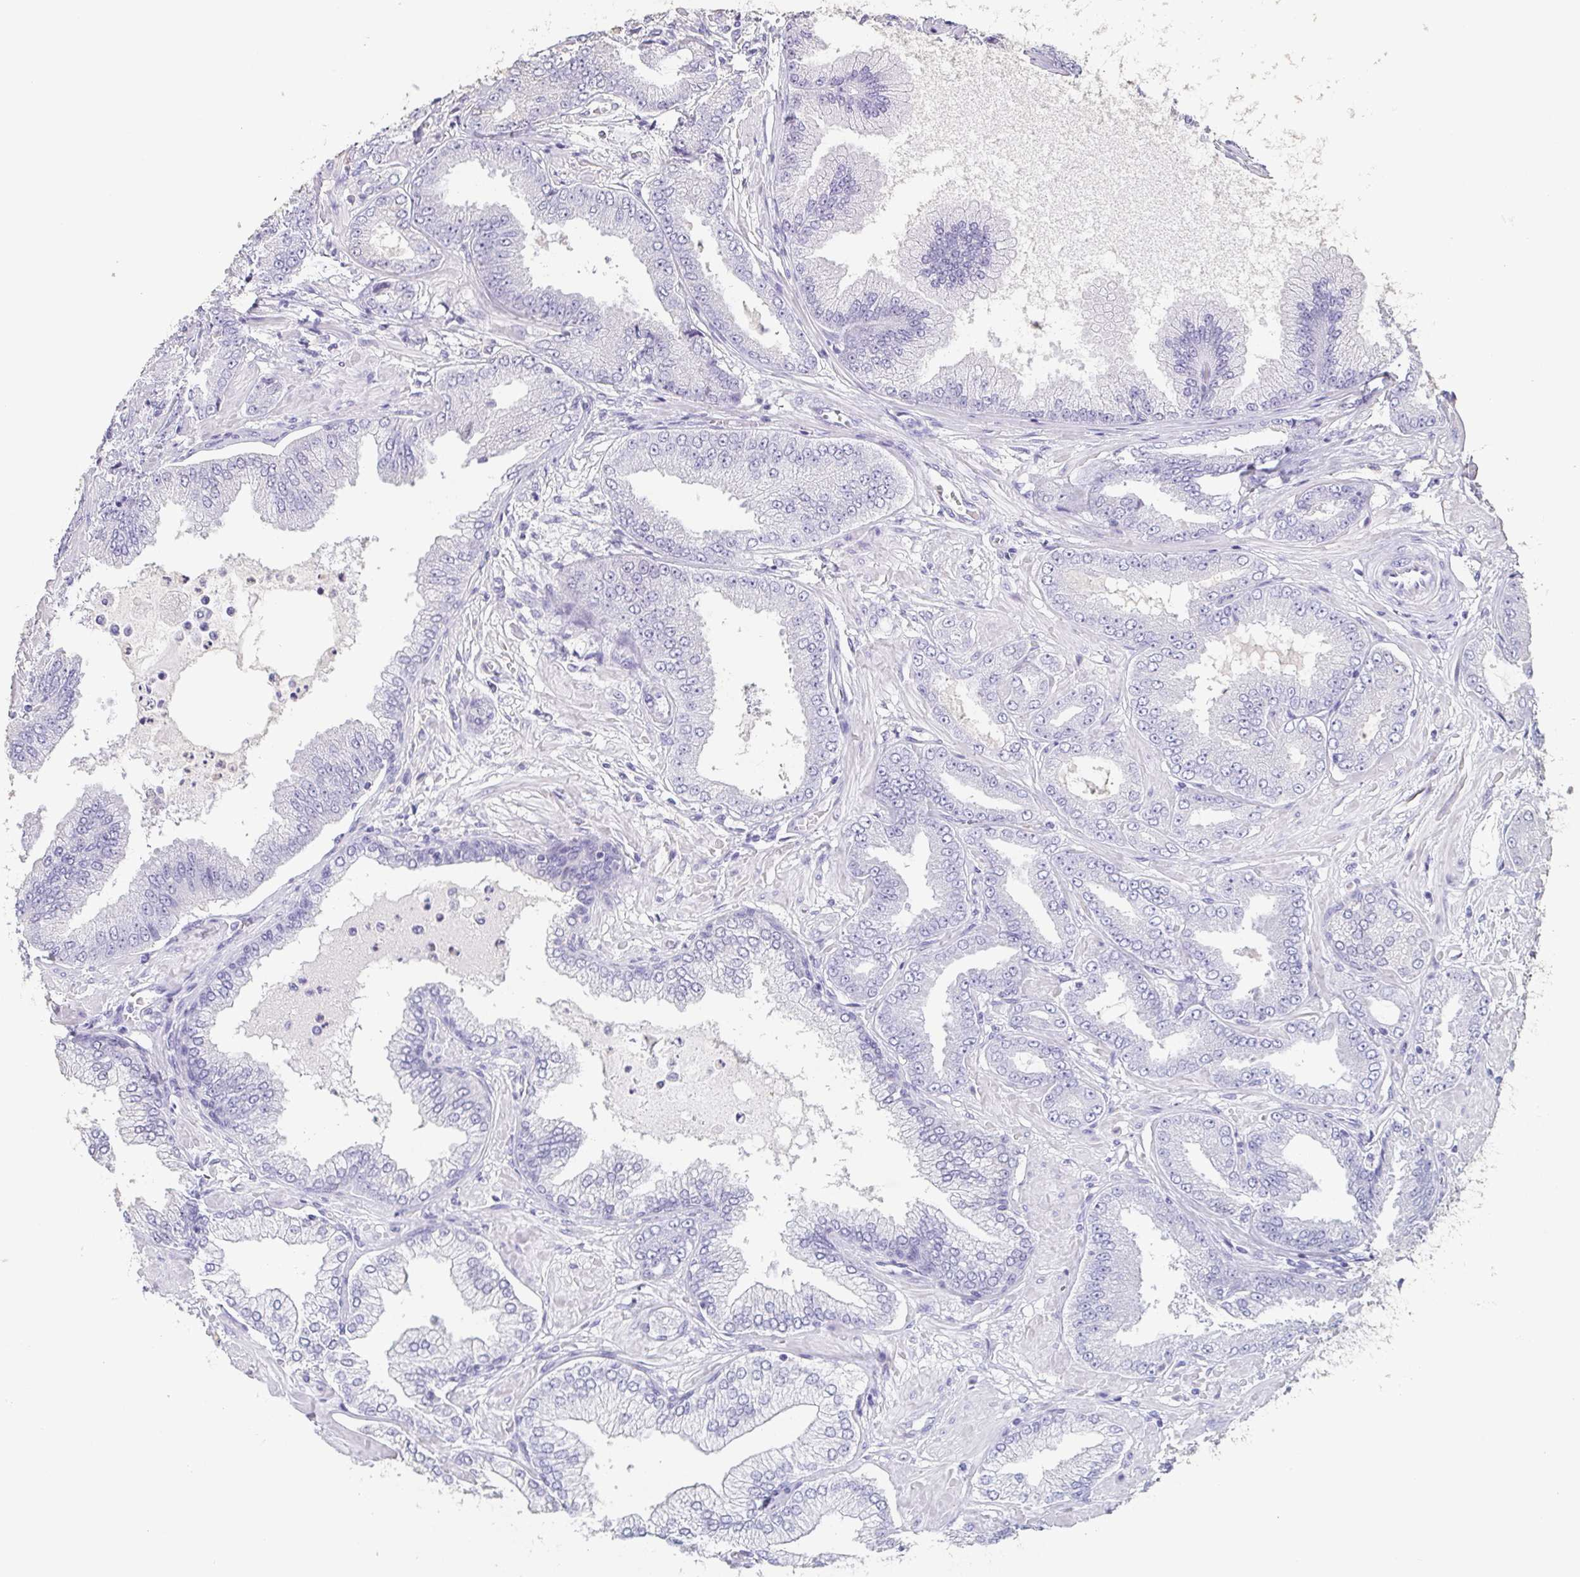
{"staining": {"intensity": "negative", "quantity": "none", "location": "none"}, "tissue": "prostate cancer", "cell_type": "Tumor cells", "image_type": "cancer", "snomed": [{"axis": "morphology", "description": "Adenocarcinoma, Low grade"}, {"axis": "topography", "description": "Prostate"}], "caption": "There is no significant expression in tumor cells of prostate cancer.", "gene": "BPIFA2", "patient": {"sex": "male", "age": 55}}